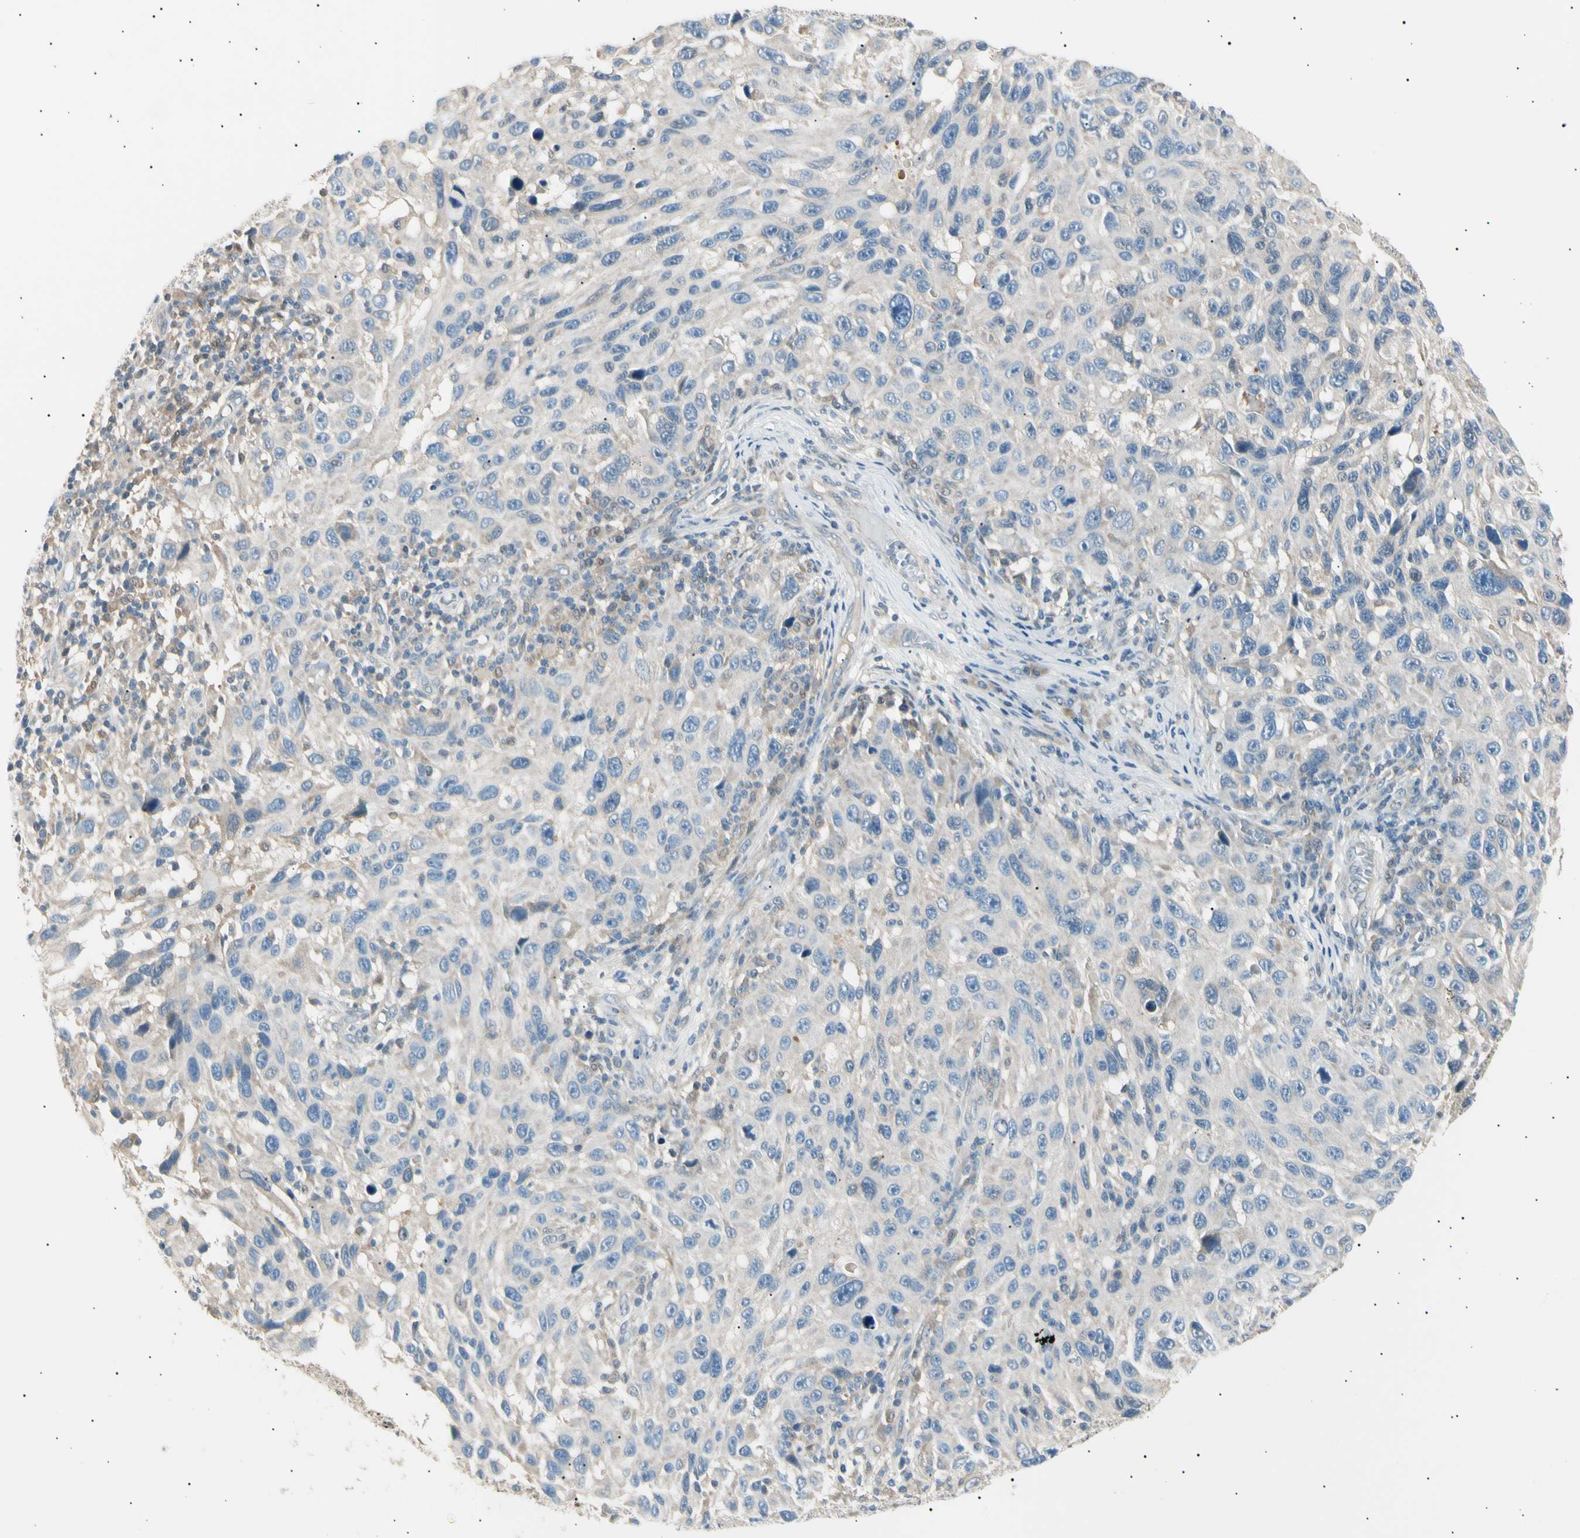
{"staining": {"intensity": "negative", "quantity": "none", "location": "none"}, "tissue": "melanoma", "cell_type": "Tumor cells", "image_type": "cancer", "snomed": [{"axis": "morphology", "description": "Malignant melanoma, NOS"}, {"axis": "topography", "description": "Skin"}], "caption": "DAB (3,3'-diaminobenzidine) immunohistochemical staining of human melanoma displays no significant positivity in tumor cells. (DAB immunohistochemistry, high magnification).", "gene": "LHPP", "patient": {"sex": "male", "age": 53}}